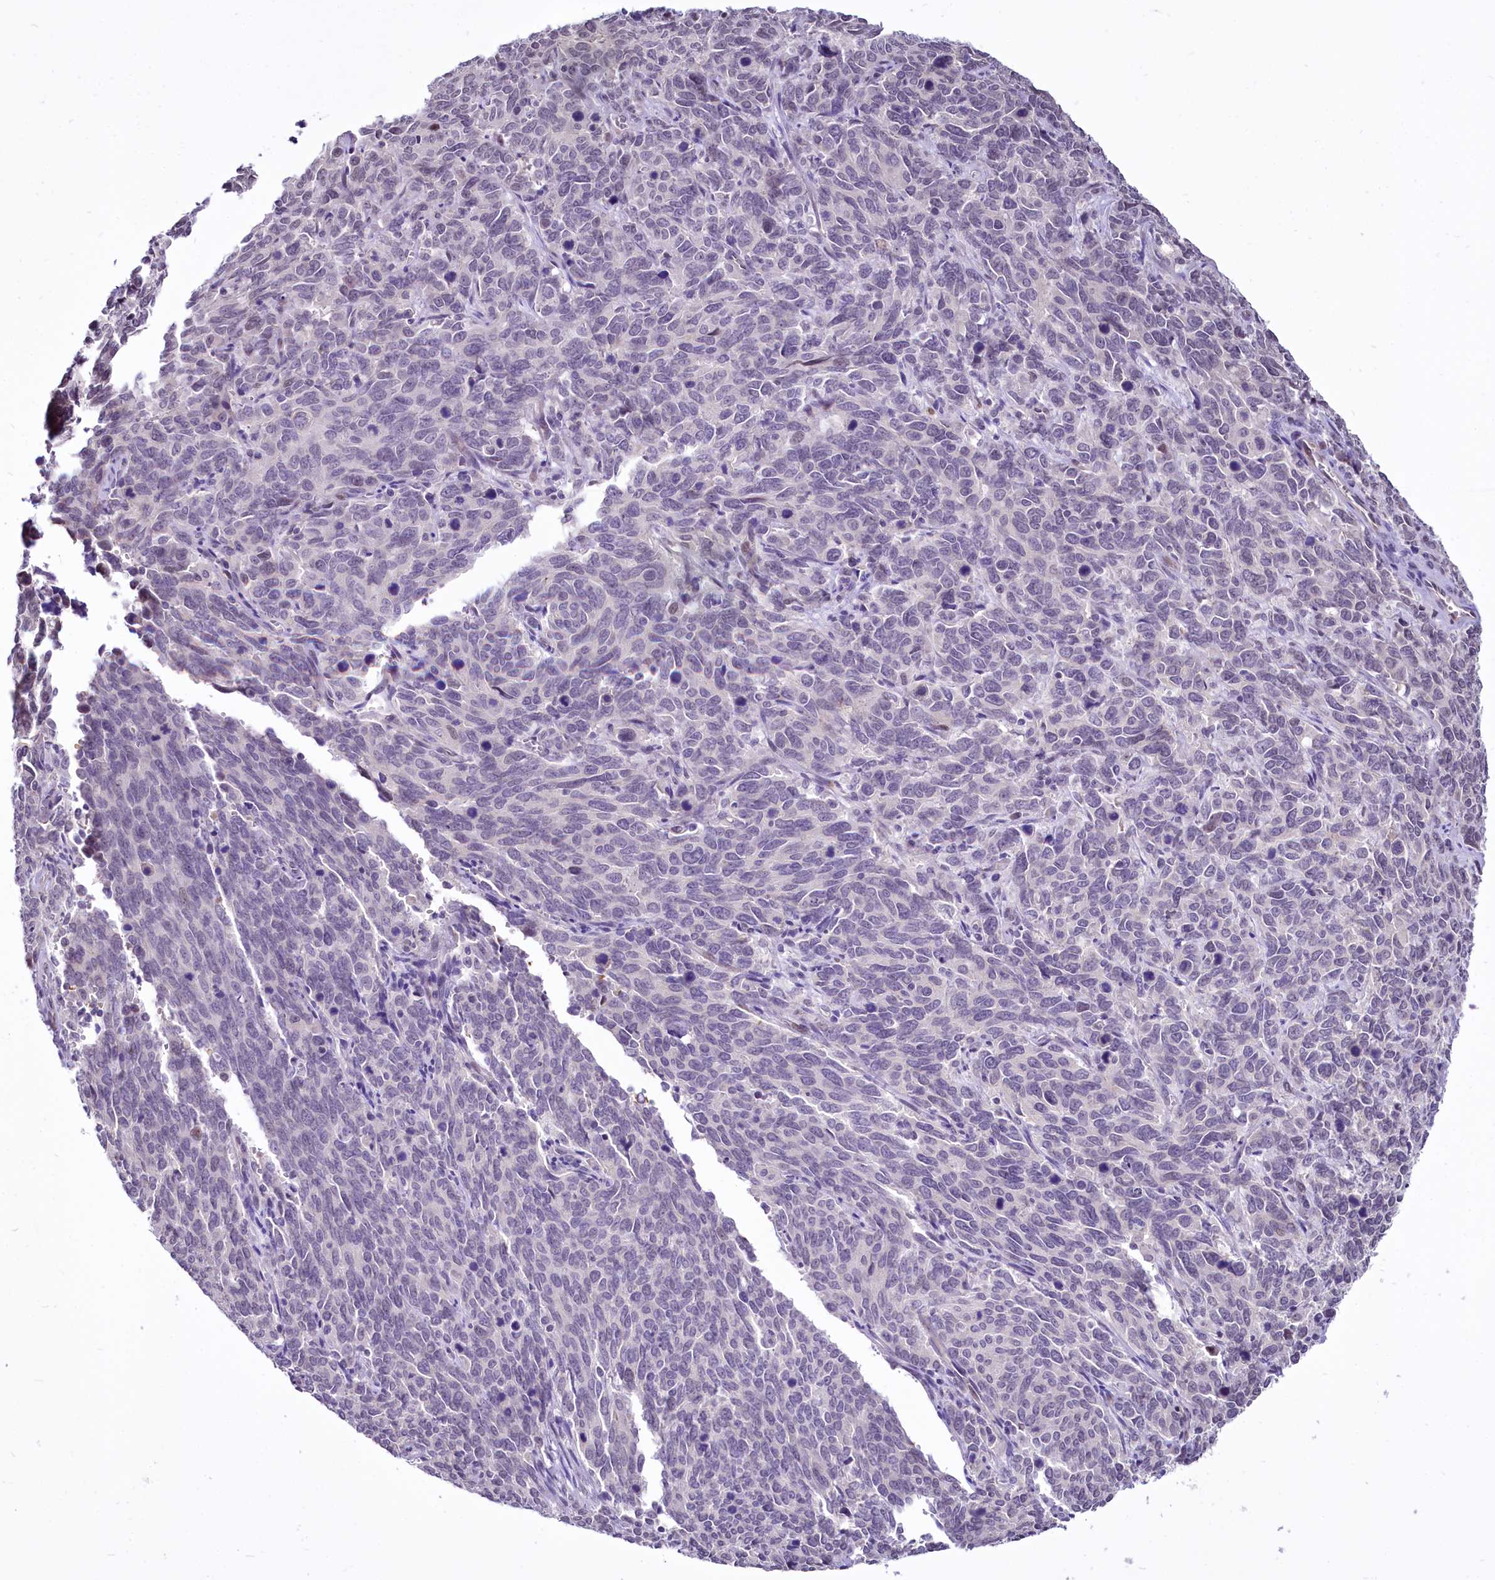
{"staining": {"intensity": "negative", "quantity": "none", "location": "none"}, "tissue": "cervical cancer", "cell_type": "Tumor cells", "image_type": "cancer", "snomed": [{"axis": "morphology", "description": "Squamous cell carcinoma, NOS"}, {"axis": "topography", "description": "Cervix"}], "caption": "Immunohistochemistry (IHC) photomicrograph of neoplastic tissue: cervical cancer stained with DAB (3,3'-diaminobenzidine) reveals no significant protein expression in tumor cells.", "gene": "BANK1", "patient": {"sex": "female", "age": 60}}